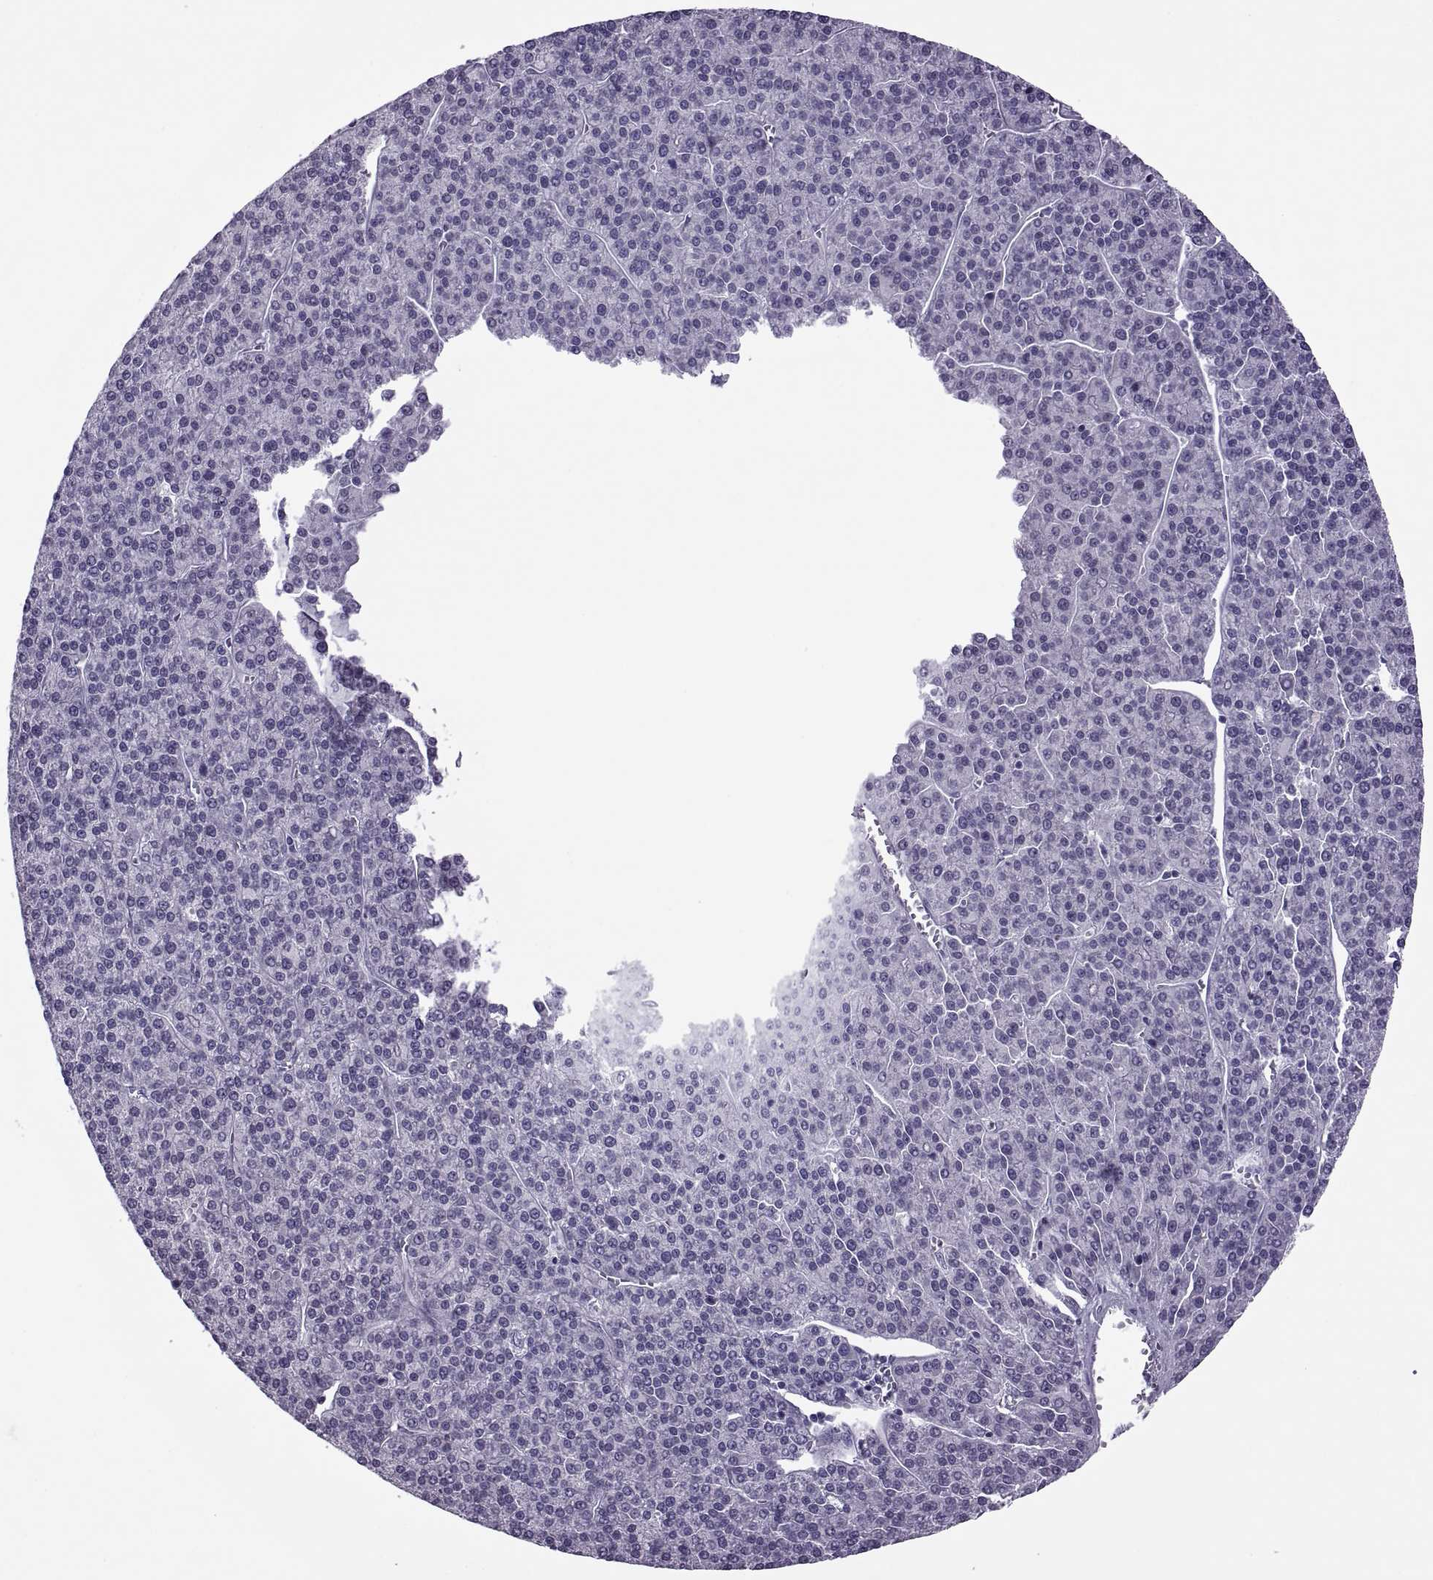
{"staining": {"intensity": "negative", "quantity": "none", "location": "none"}, "tissue": "liver cancer", "cell_type": "Tumor cells", "image_type": "cancer", "snomed": [{"axis": "morphology", "description": "Carcinoma, Hepatocellular, NOS"}, {"axis": "topography", "description": "Liver"}], "caption": "The immunohistochemistry image has no significant expression in tumor cells of liver hepatocellular carcinoma tissue.", "gene": "FAM24A", "patient": {"sex": "female", "age": 58}}